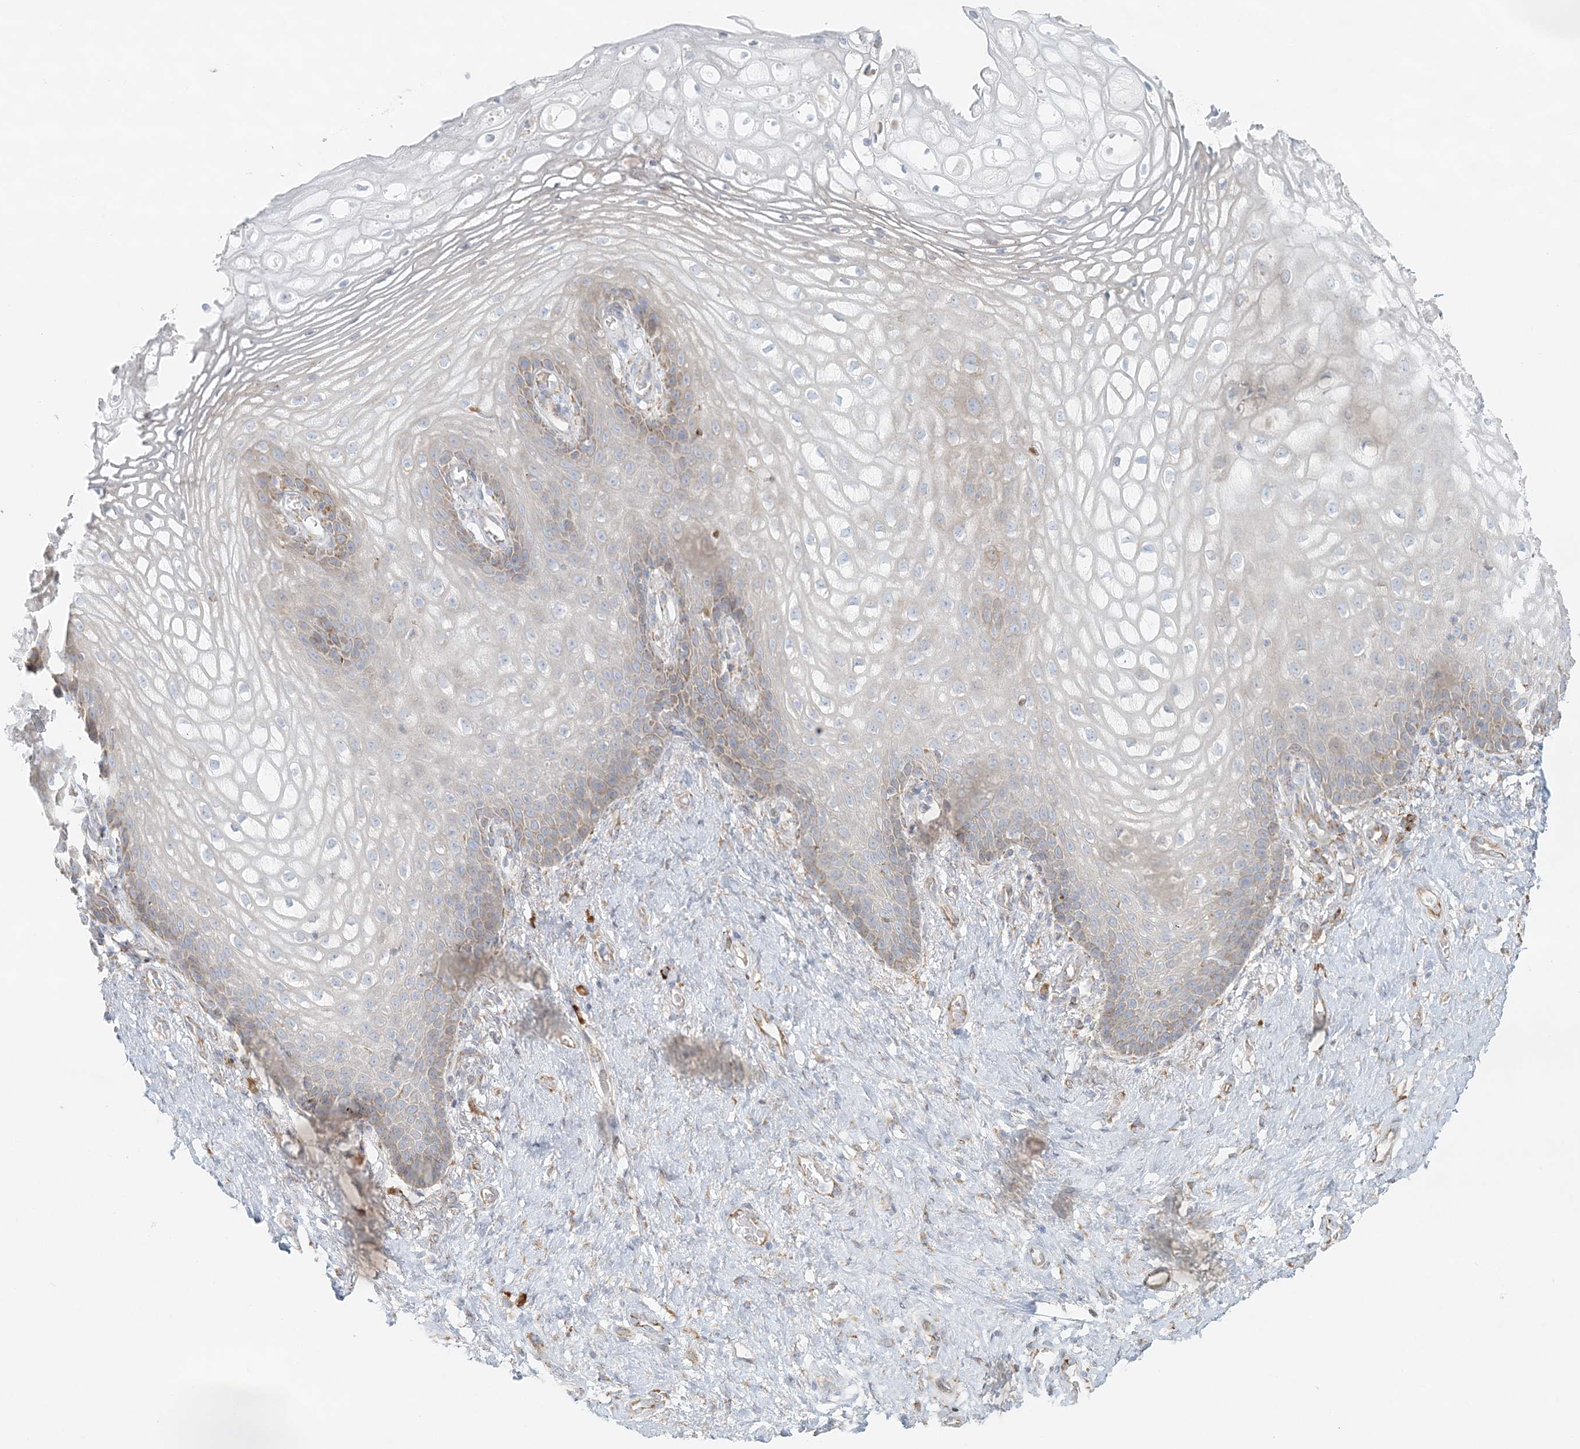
{"staining": {"intensity": "moderate", "quantity": "<25%", "location": "cytoplasmic/membranous"}, "tissue": "vagina", "cell_type": "Squamous epithelial cells", "image_type": "normal", "snomed": [{"axis": "morphology", "description": "Normal tissue, NOS"}, {"axis": "topography", "description": "Vagina"}], "caption": "Immunohistochemical staining of normal vagina reveals moderate cytoplasmic/membranous protein positivity in approximately <25% of squamous epithelial cells.", "gene": "STK11IP", "patient": {"sex": "female", "age": 60}}